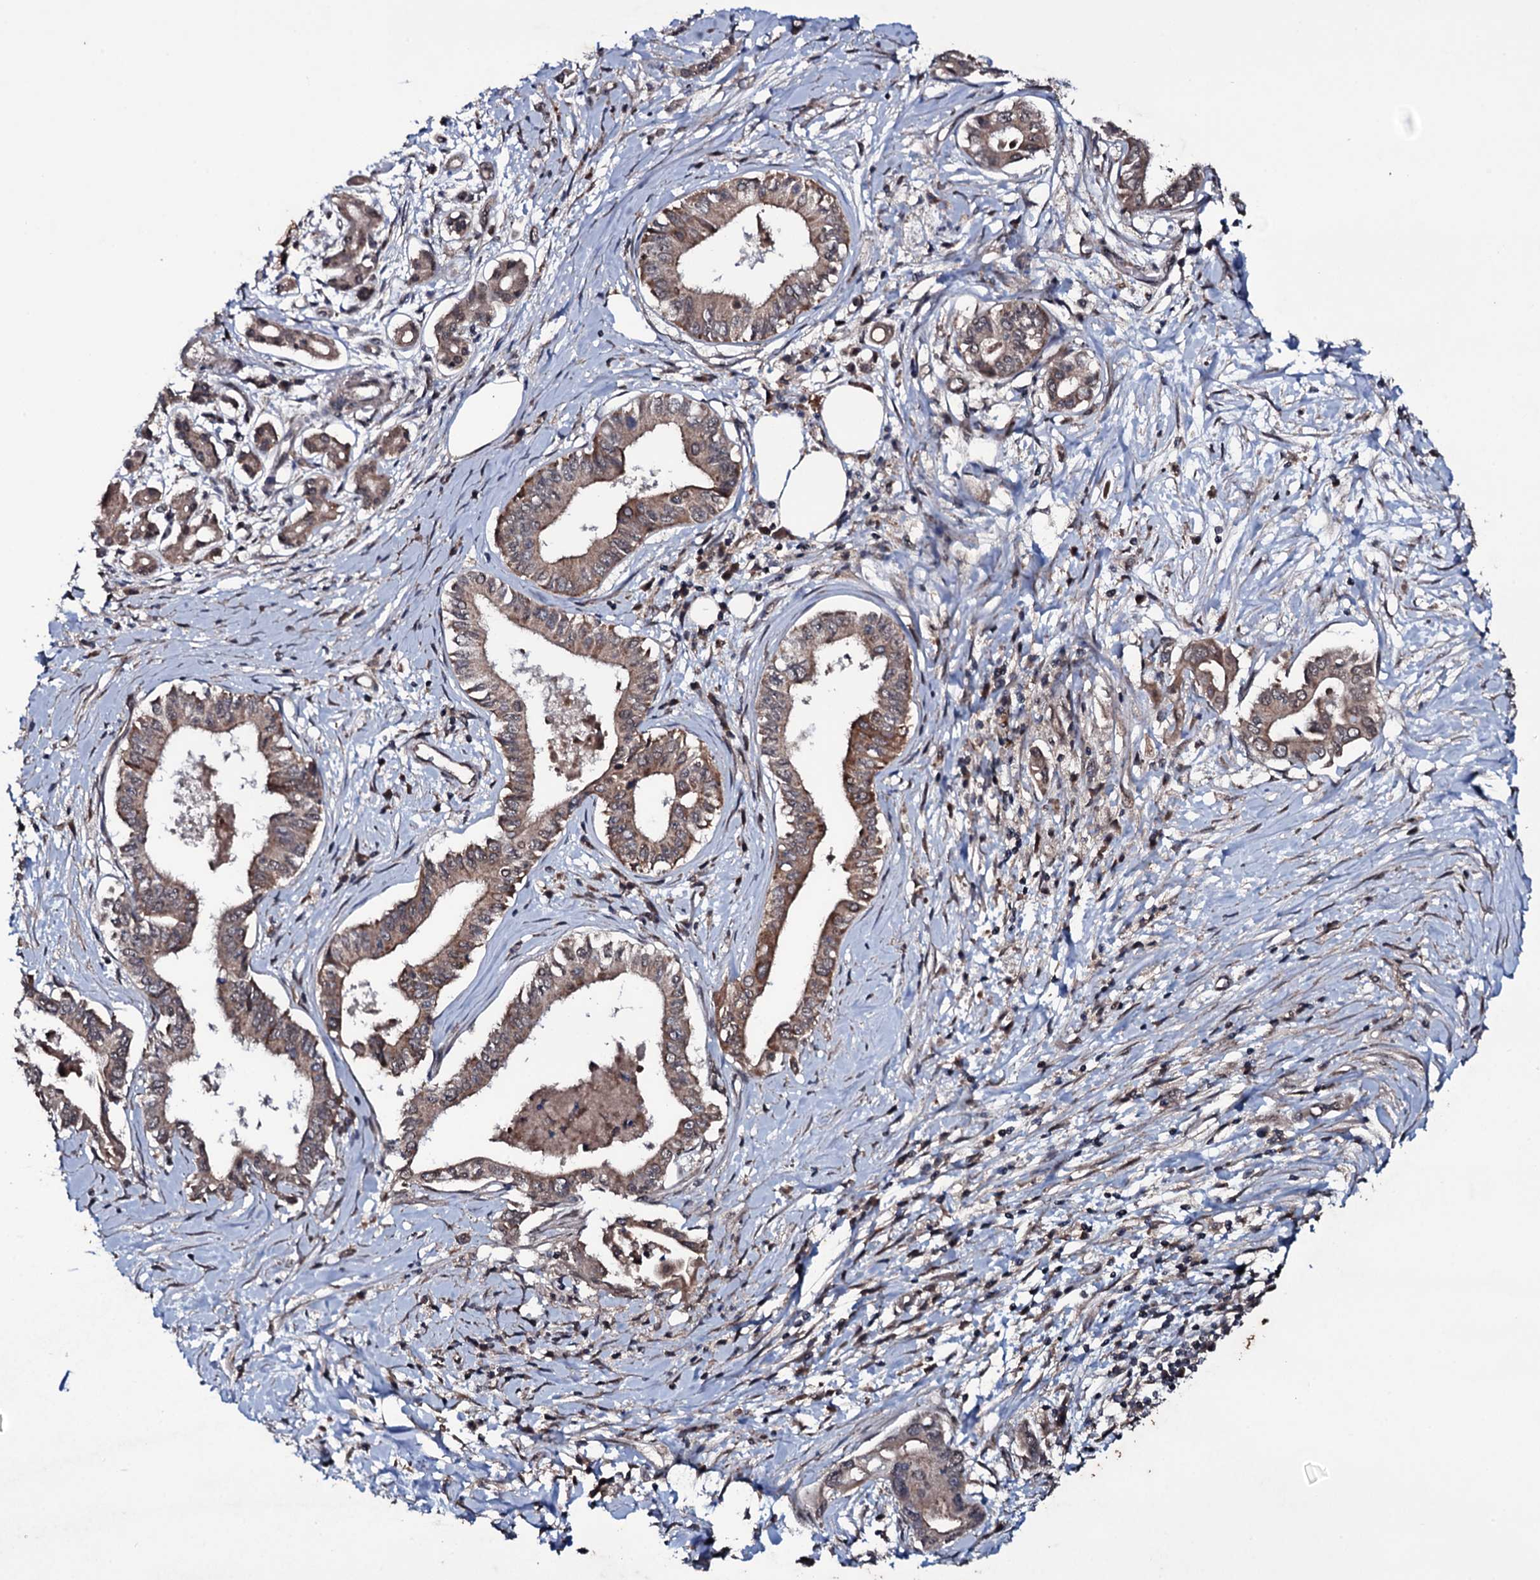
{"staining": {"intensity": "weak", "quantity": ">75%", "location": "cytoplasmic/membranous"}, "tissue": "pancreatic cancer", "cell_type": "Tumor cells", "image_type": "cancer", "snomed": [{"axis": "morphology", "description": "Adenocarcinoma, NOS"}, {"axis": "topography", "description": "Pancreas"}], "caption": "The micrograph exhibits staining of adenocarcinoma (pancreatic), revealing weak cytoplasmic/membranous protein expression (brown color) within tumor cells. (IHC, brightfield microscopy, high magnification).", "gene": "MRPS31", "patient": {"sex": "female", "age": 77}}